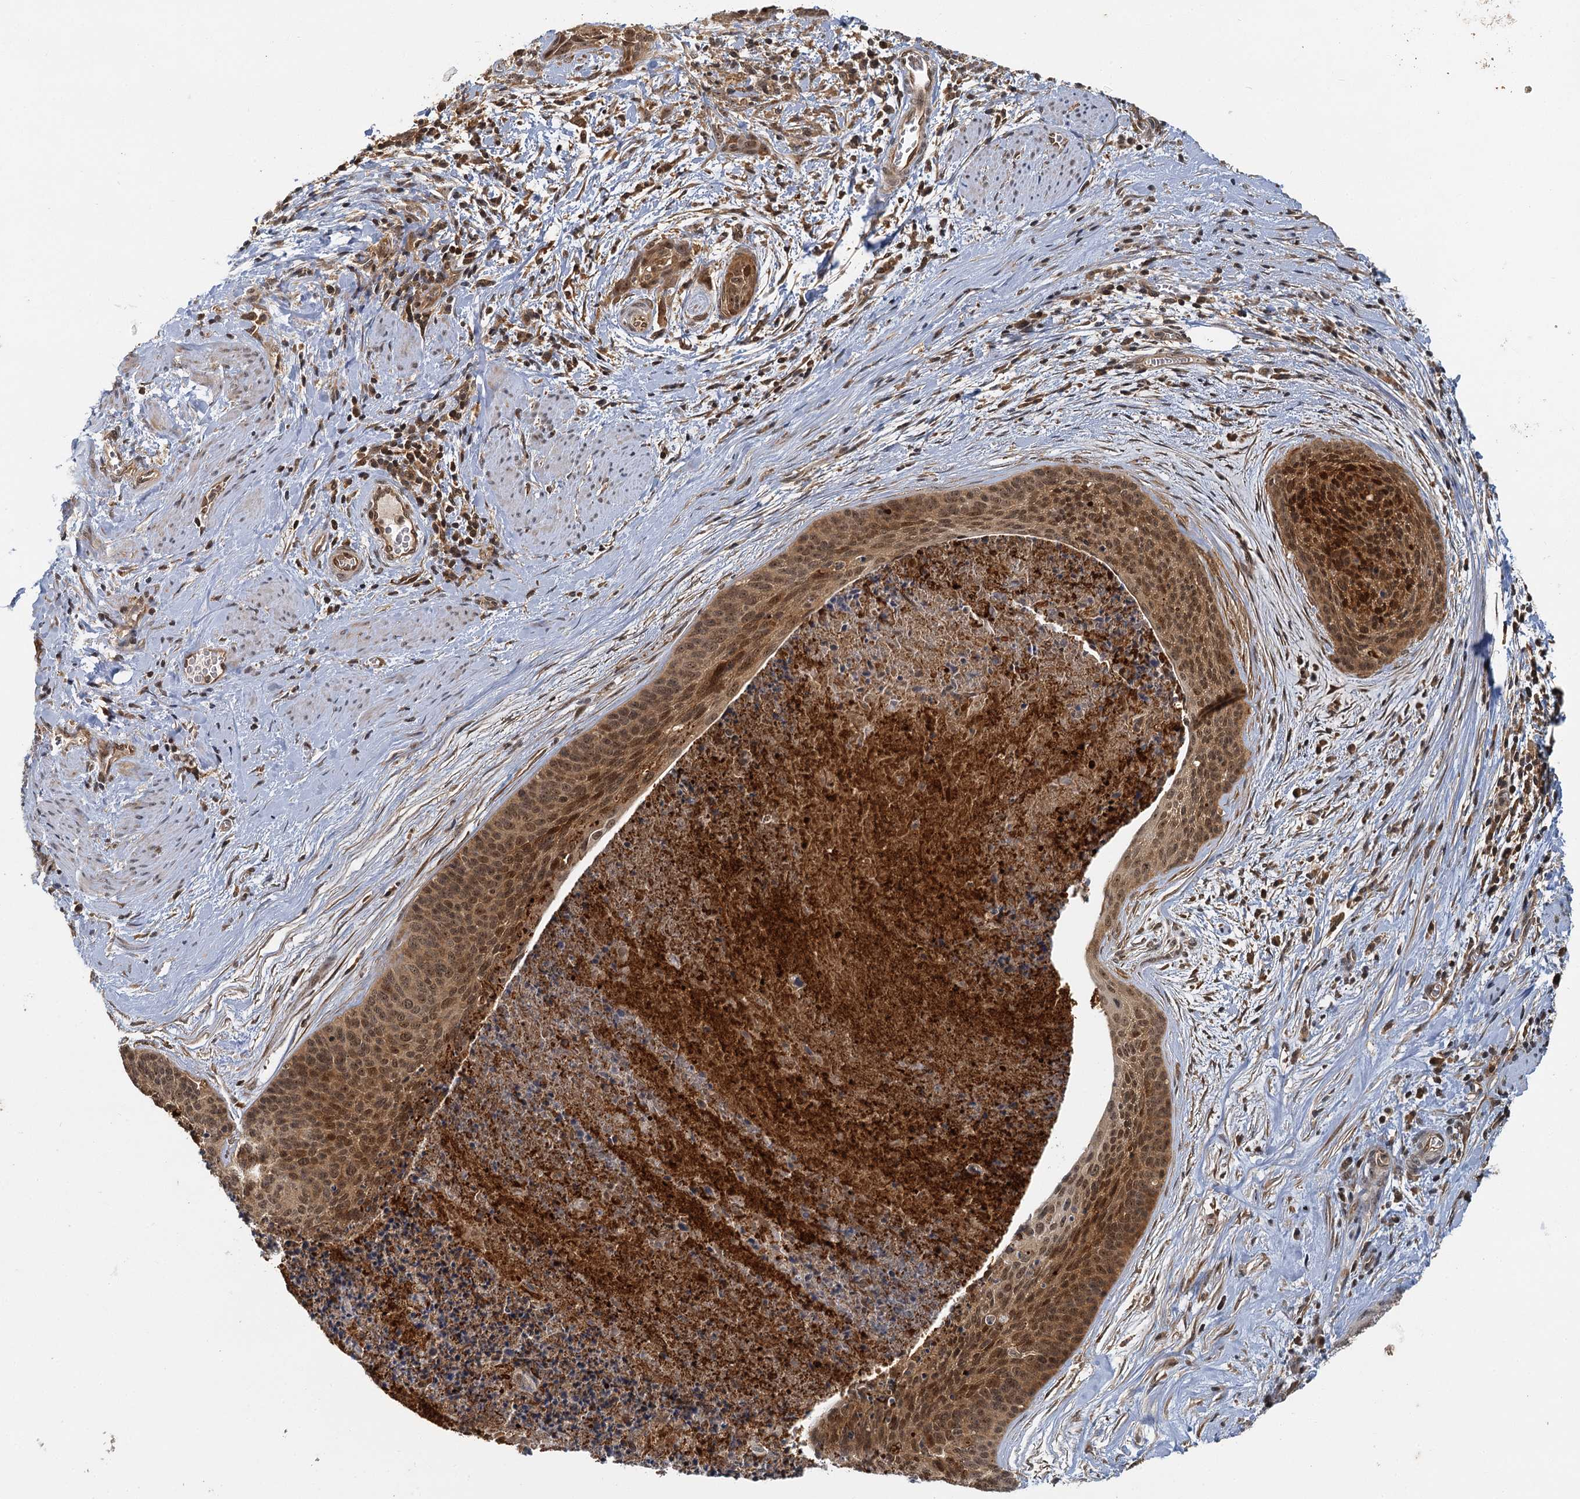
{"staining": {"intensity": "moderate", "quantity": ">75%", "location": "cytoplasmic/membranous,nuclear"}, "tissue": "cervical cancer", "cell_type": "Tumor cells", "image_type": "cancer", "snomed": [{"axis": "morphology", "description": "Squamous cell carcinoma, NOS"}, {"axis": "topography", "description": "Cervix"}], "caption": "Immunohistochemistry (DAB (3,3'-diaminobenzidine)) staining of squamous cell carcinoma (cervical) displays moderate cytoplasmic/membranous and nuclear protein positivity in about >75% of tumor cells. (DAB (3,3'-diaminobenzidine) IHC with brightfield microscopy, high magnification).", "gene": "ZNF549", "patient": {"sex": "female", "age": 55}}